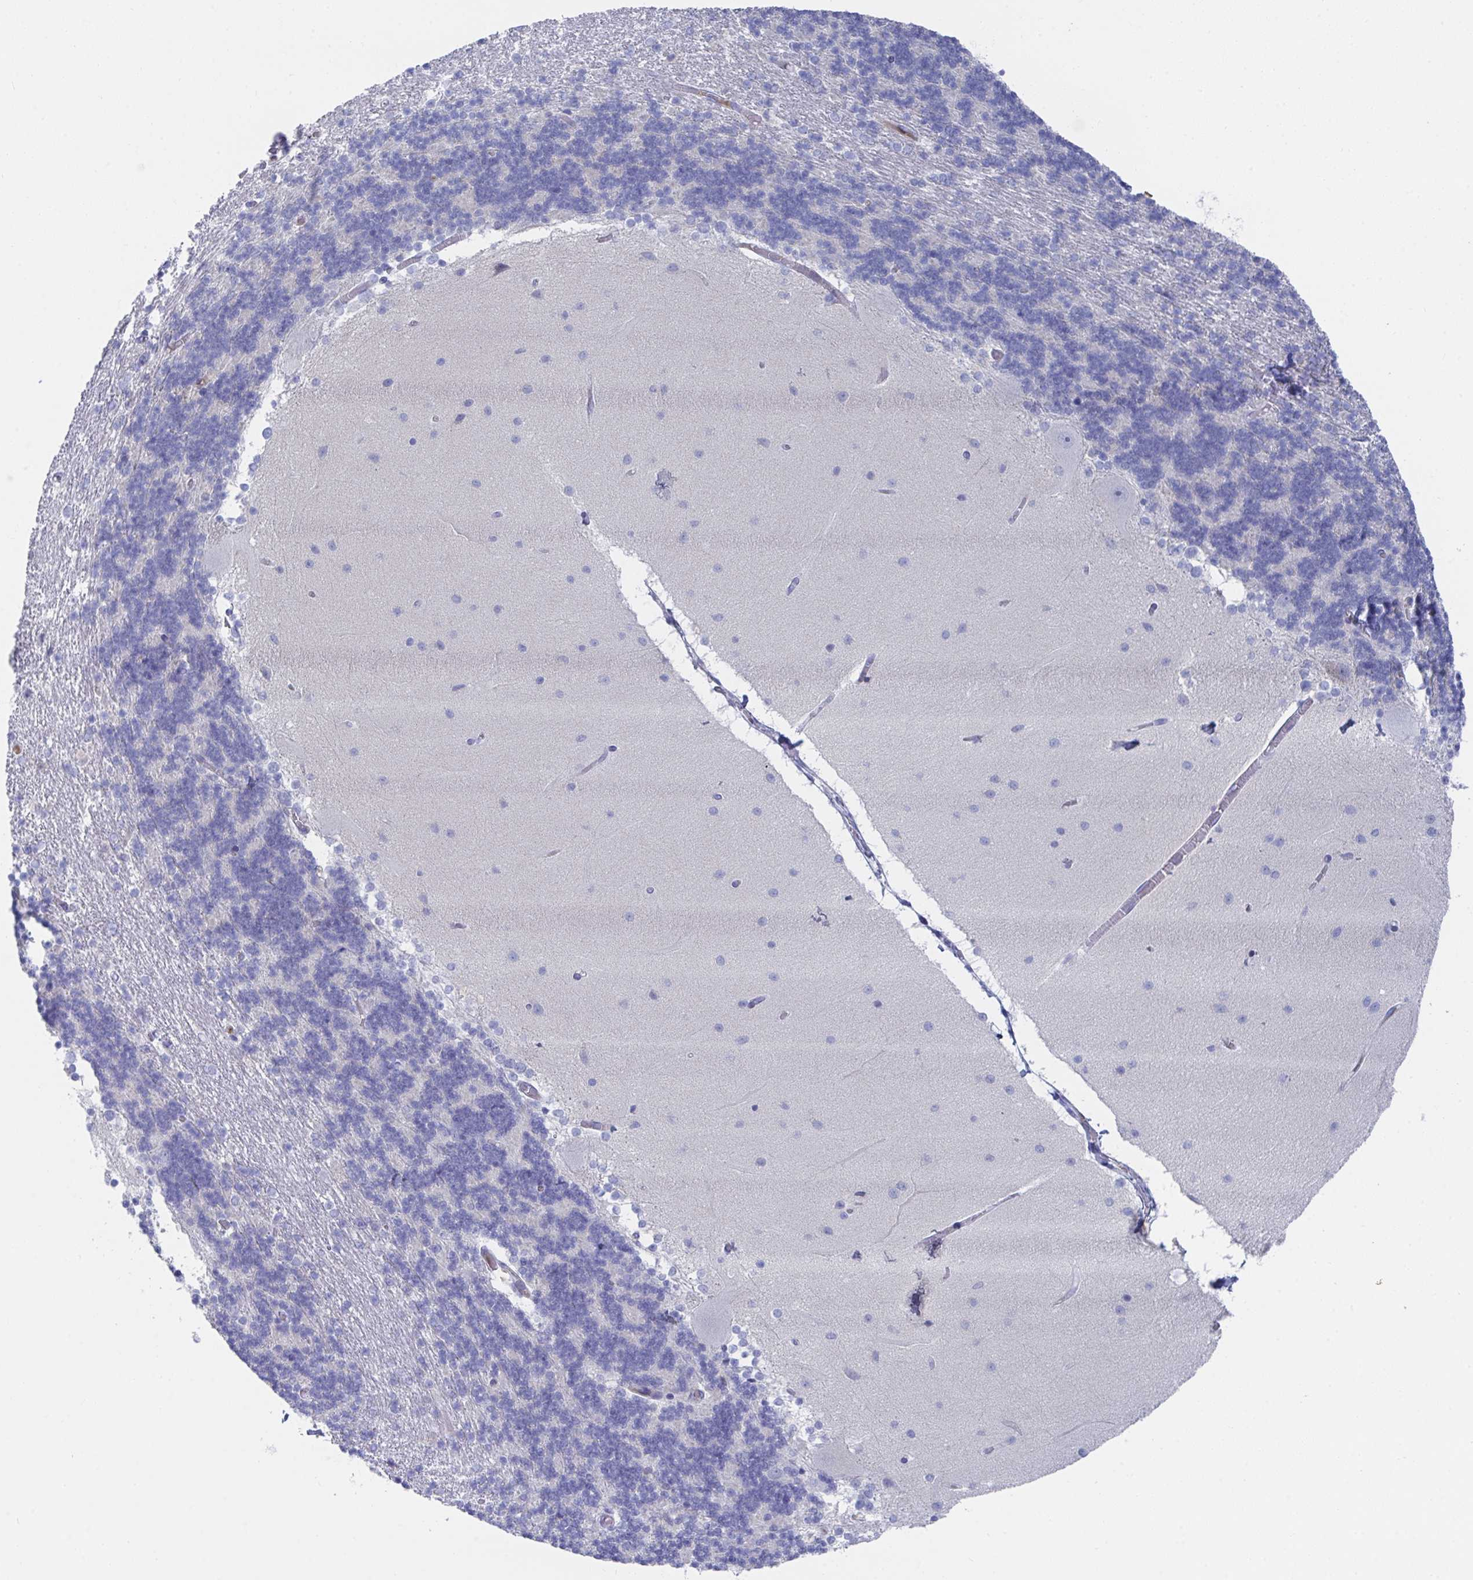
{"staining": {"intensity": "negative", "quantity": "none", "location": "none"}, "tissue": "cerebellum", "cell_type": "Cells in granular layer", "image_type": "normal", "snomed": [{"axis": "morphology", "description": "Normal tissue, NOS"}, {"axis": "topography", "description": "Cerebellum"}], "caption": "The micrograph demonstrates no significant positivity in cells in granular layer of cerebellum.", "gene": "TNFAIP6", "patient": {"sex": "female", "age": 54}}